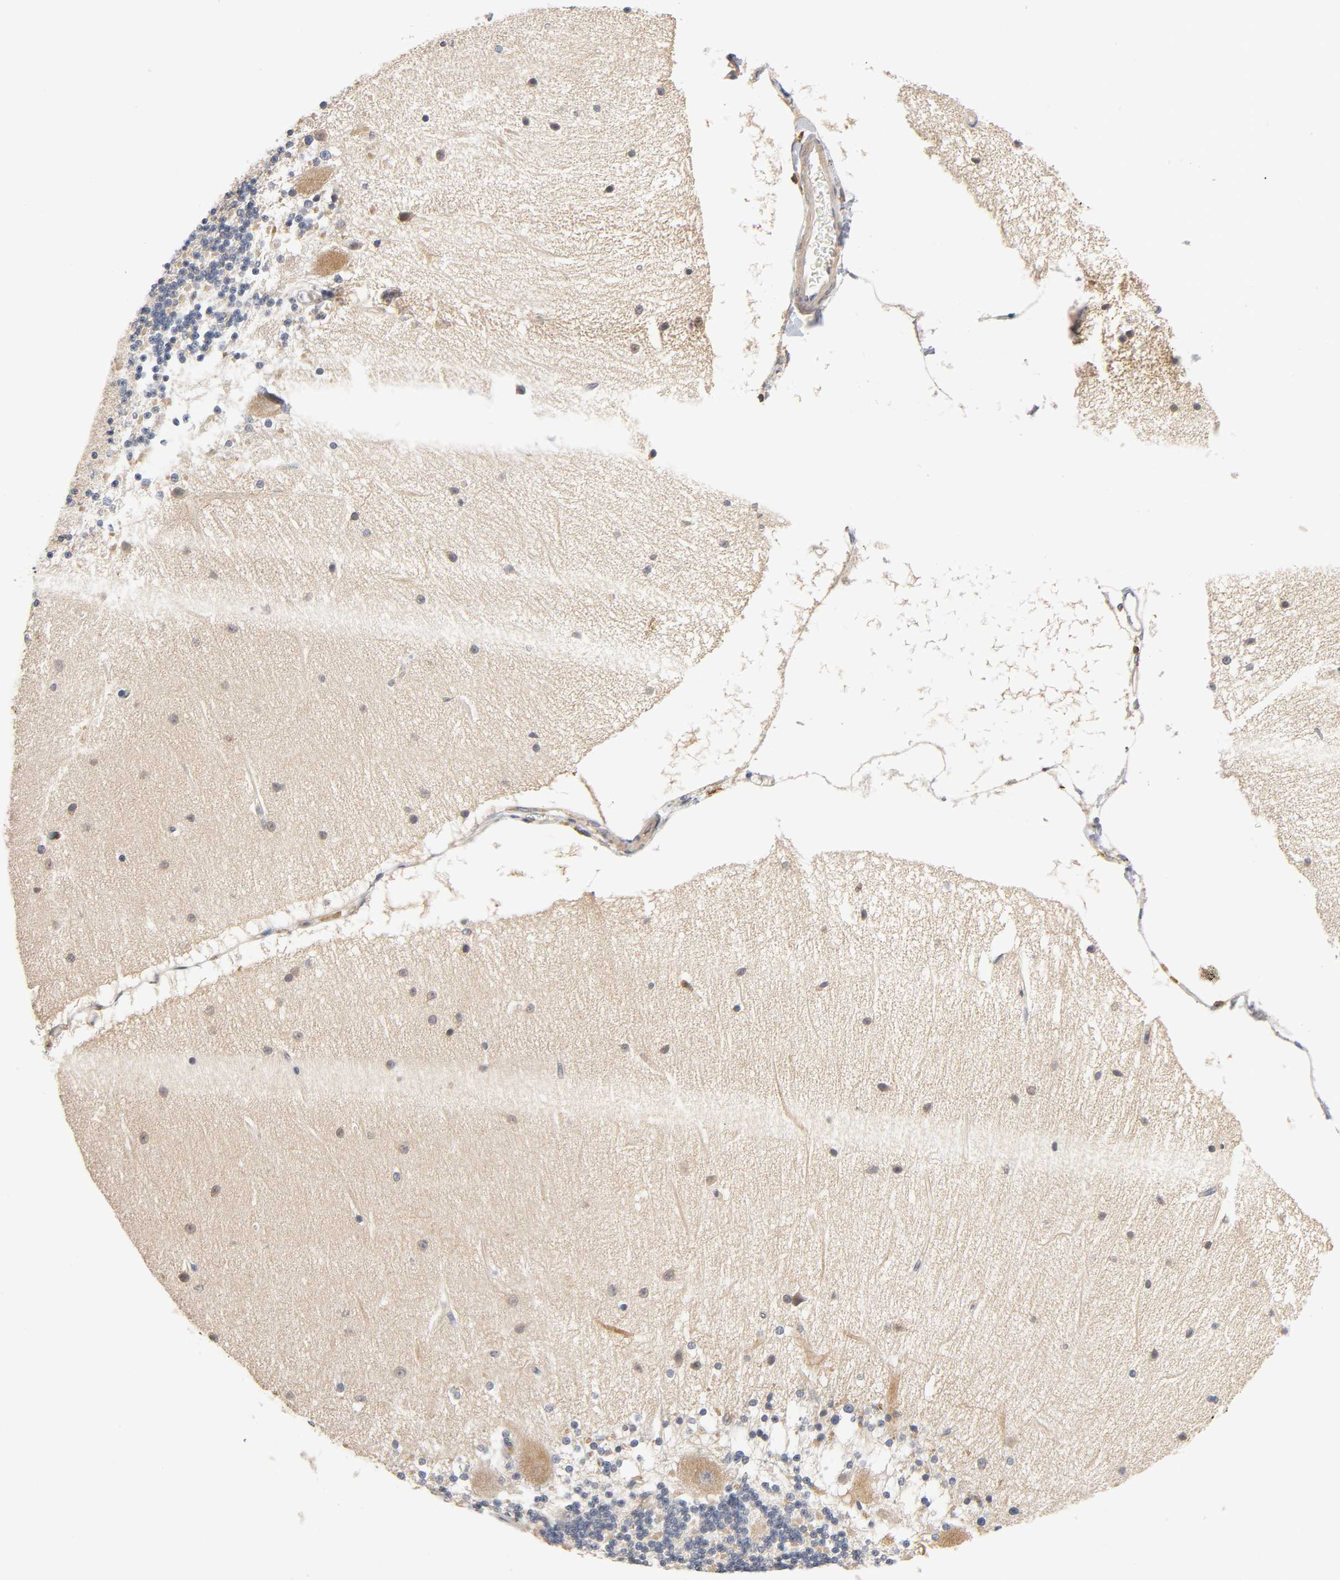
{"staining": {"intensity": "negative", "quantity": "none", "location": "none"}, "tissue": "cerebellum", "cell_type": "Cells in granular layer", "image_type": "normal", "snomed": [{"axis": "morphology", "description": "Normal tissue, NOS"}, {"axis": "topography", "description": "Cerebellum"}], "caption": "DAB immunohistochemical staining of unremarkable human cerebellum displays no significant staining in cells in granular layer.", "gene": "ACTR2", "patient": {"sex": "female", "age": 54}}